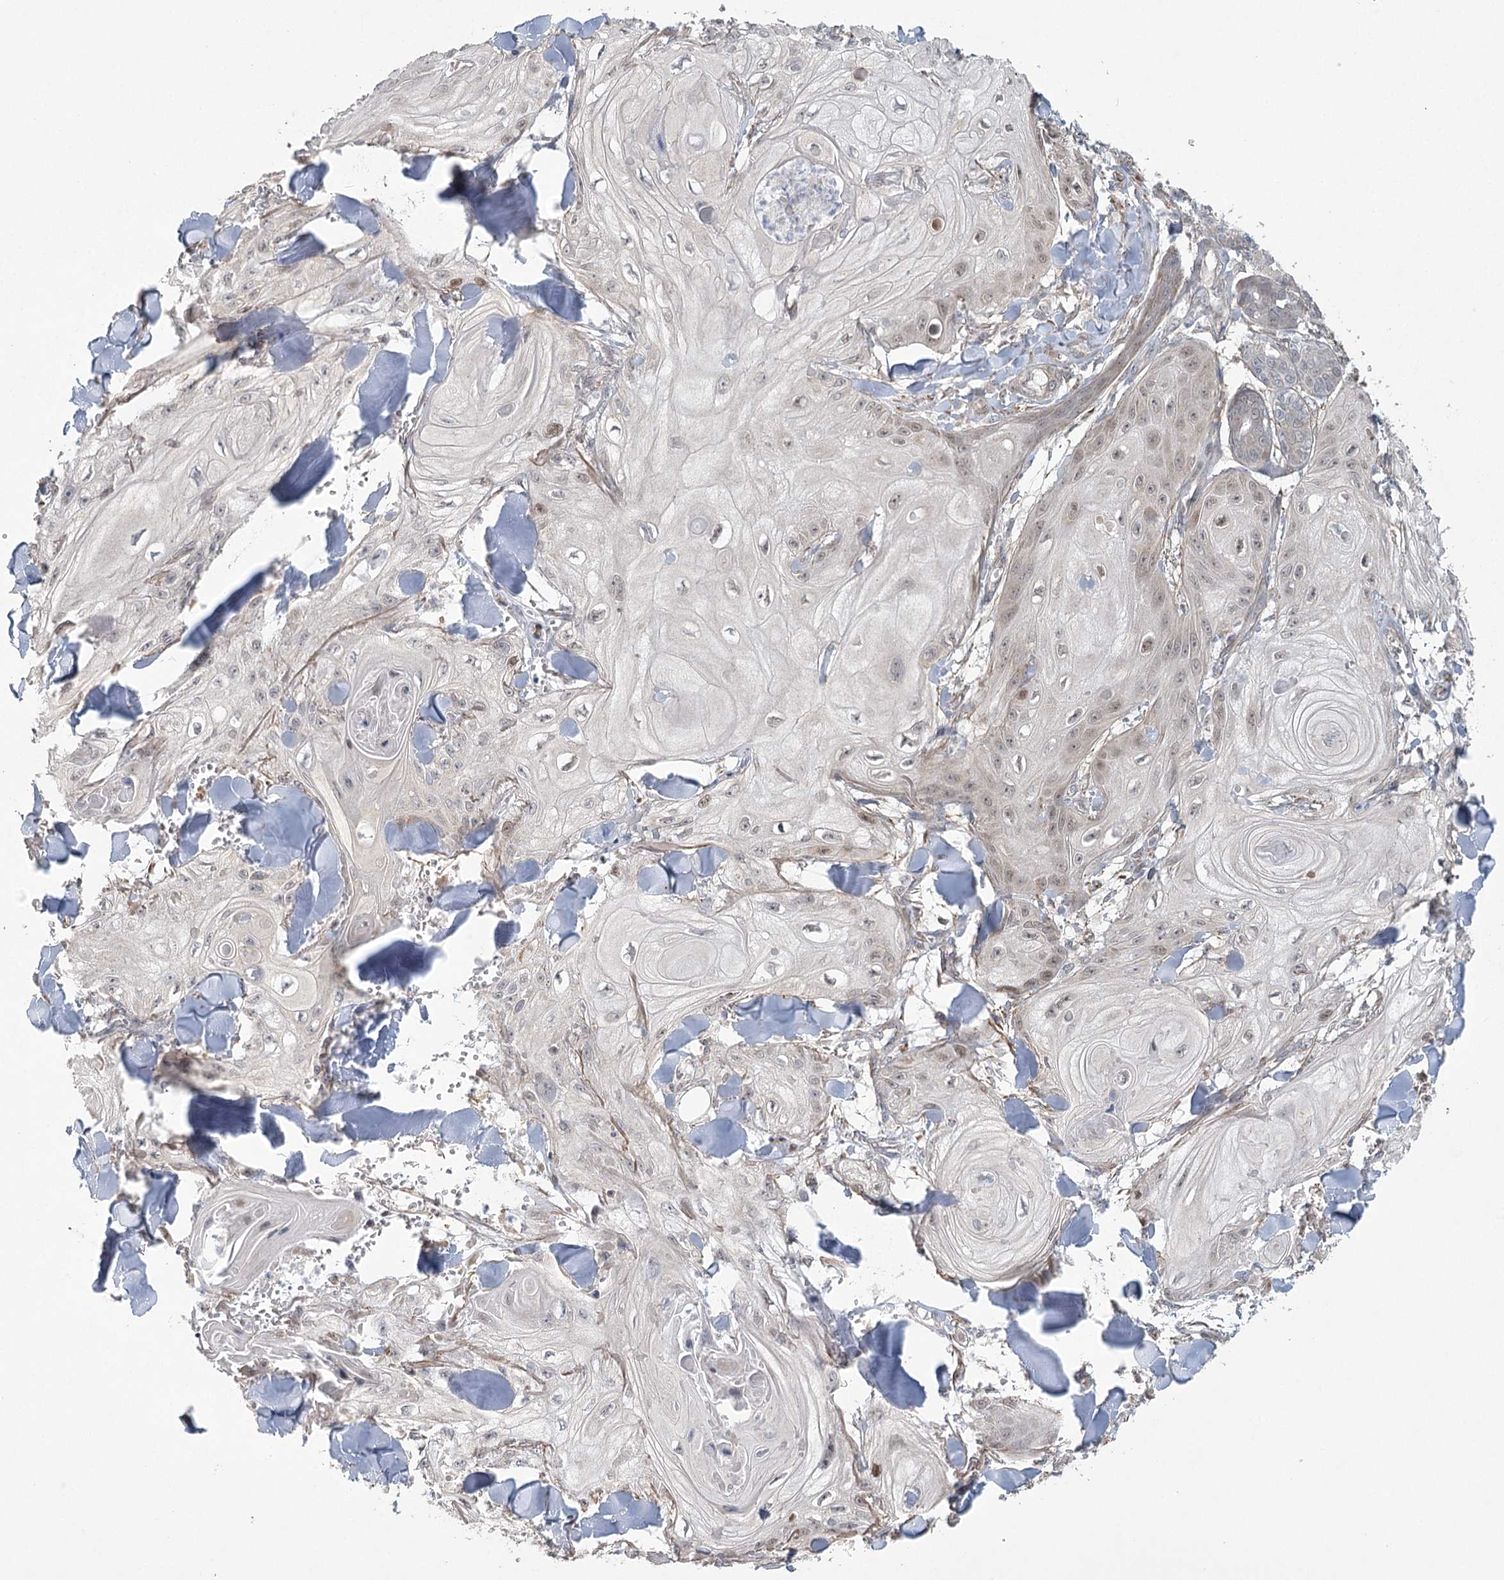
{"staining": {"intensity": "negative", "quantity": "none", "location": "none"}, "tissue": "skin cancer", "cell_type": "Tumor cells", "image_type": "cancer", "snomed": [{"axis": "morphology", "description": "Squamous cell carcinoma, NOS"}, {"axis": "topography", "description": "Skin"}], "caption": "DAB immunohistochemical staining of human skin squamous cell carcinoma displays no significant positivity in tumor cells.", "gene": "MED28", "patient": {"sex": "male", "age": 74}}